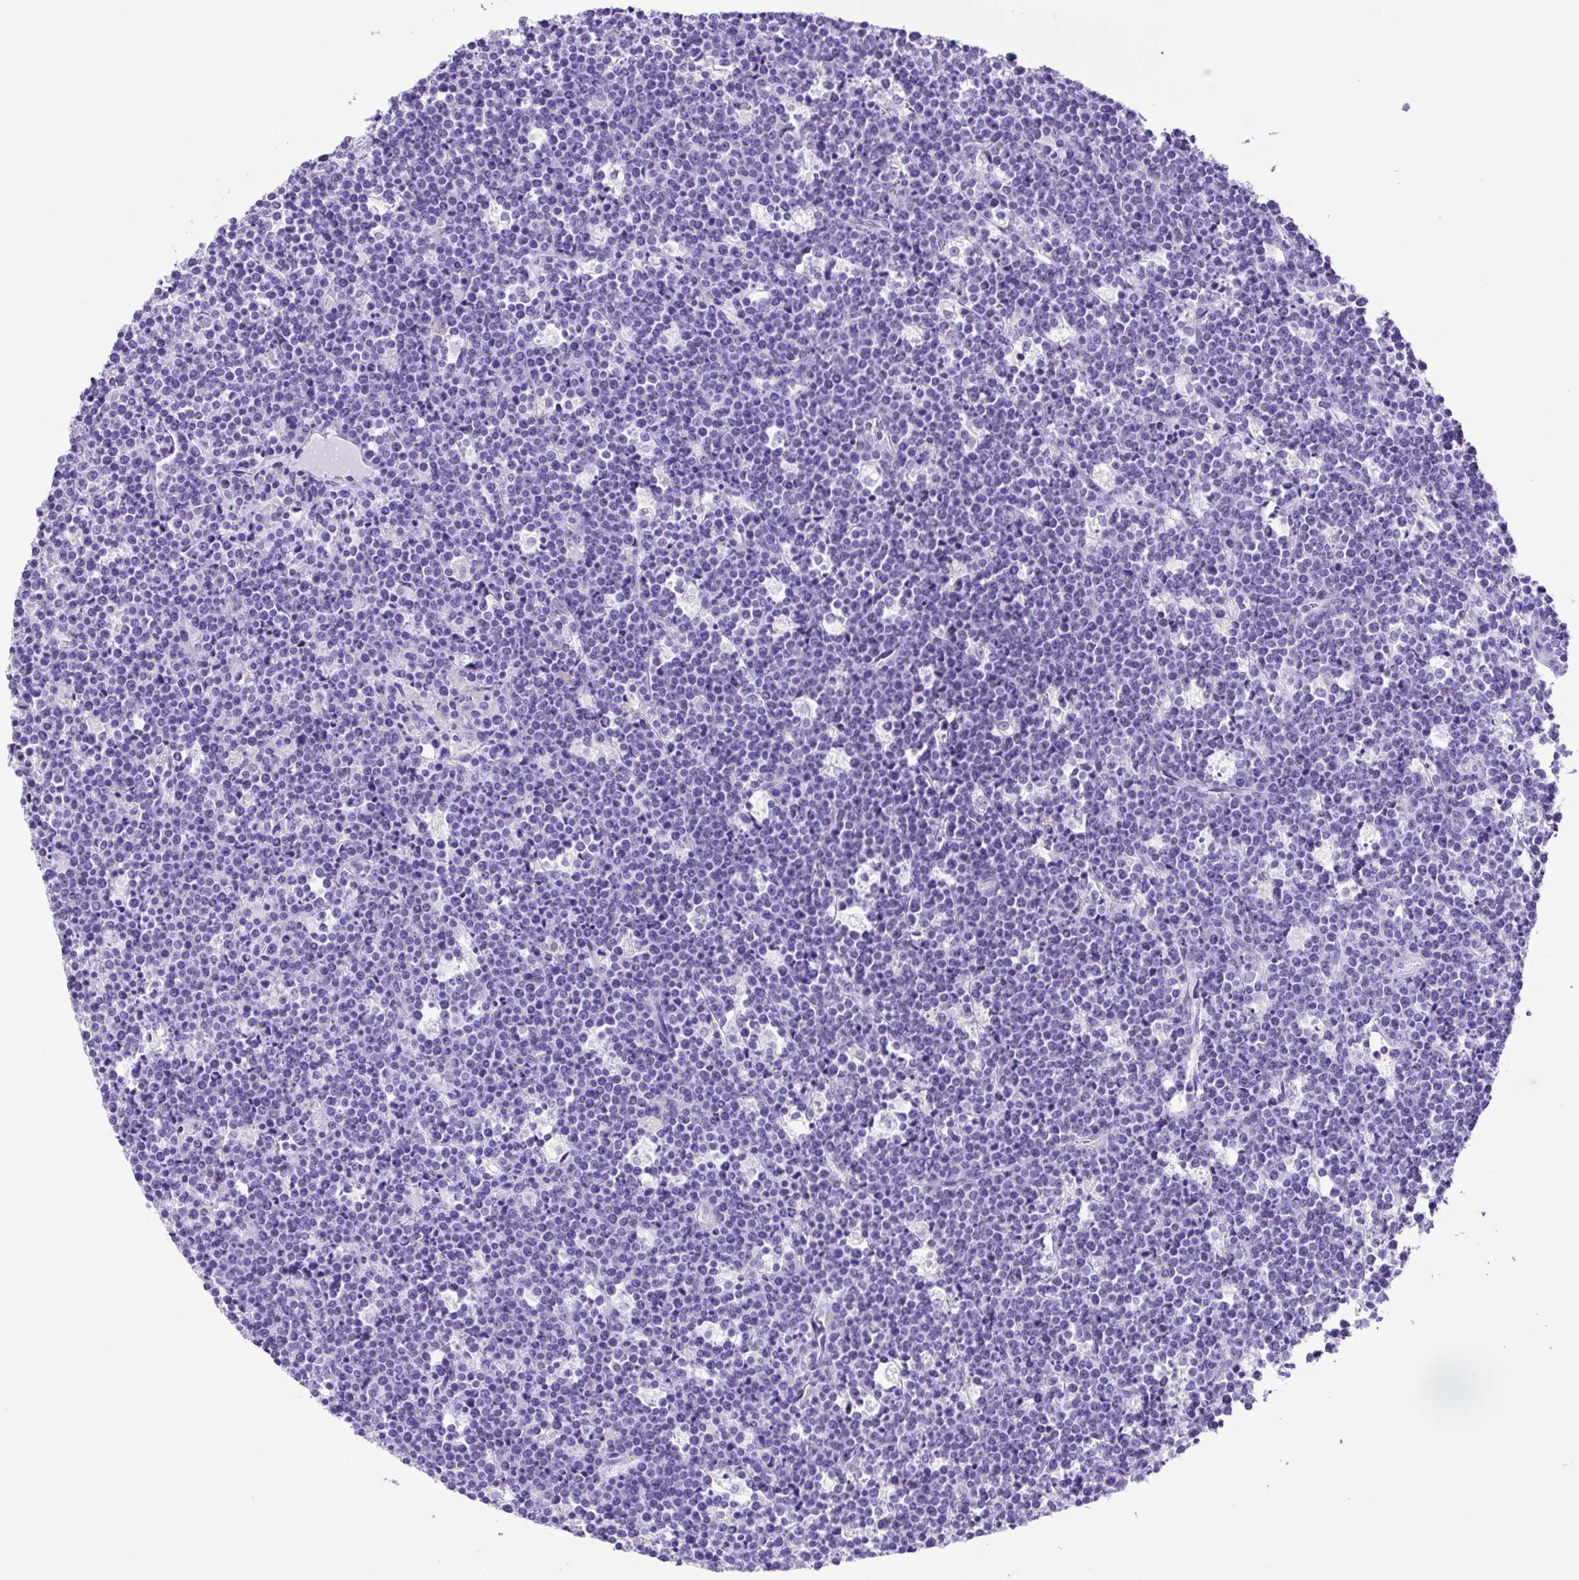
{"staining": {"intensity": "negative", "quantity": "none", "location": "none"}, "tissue": "lymphoma", "cell_type": "Tumor cells", "image_type": "cancer", "snomed": [{"axis": "morphology", "description": "Malignant lymphoma, non-Hodgkin's type, High grade"}, {"axis": "topography", "description": "Ovary"}], "caption": "High power microscopy photomicrograph of an immunohistochemistry (IHC) photomicrograph of lymphoma, revealing no significant positivity in tumor cells.", "gene": "SYT1", "patient": {"sex": "female", "age": 56}}